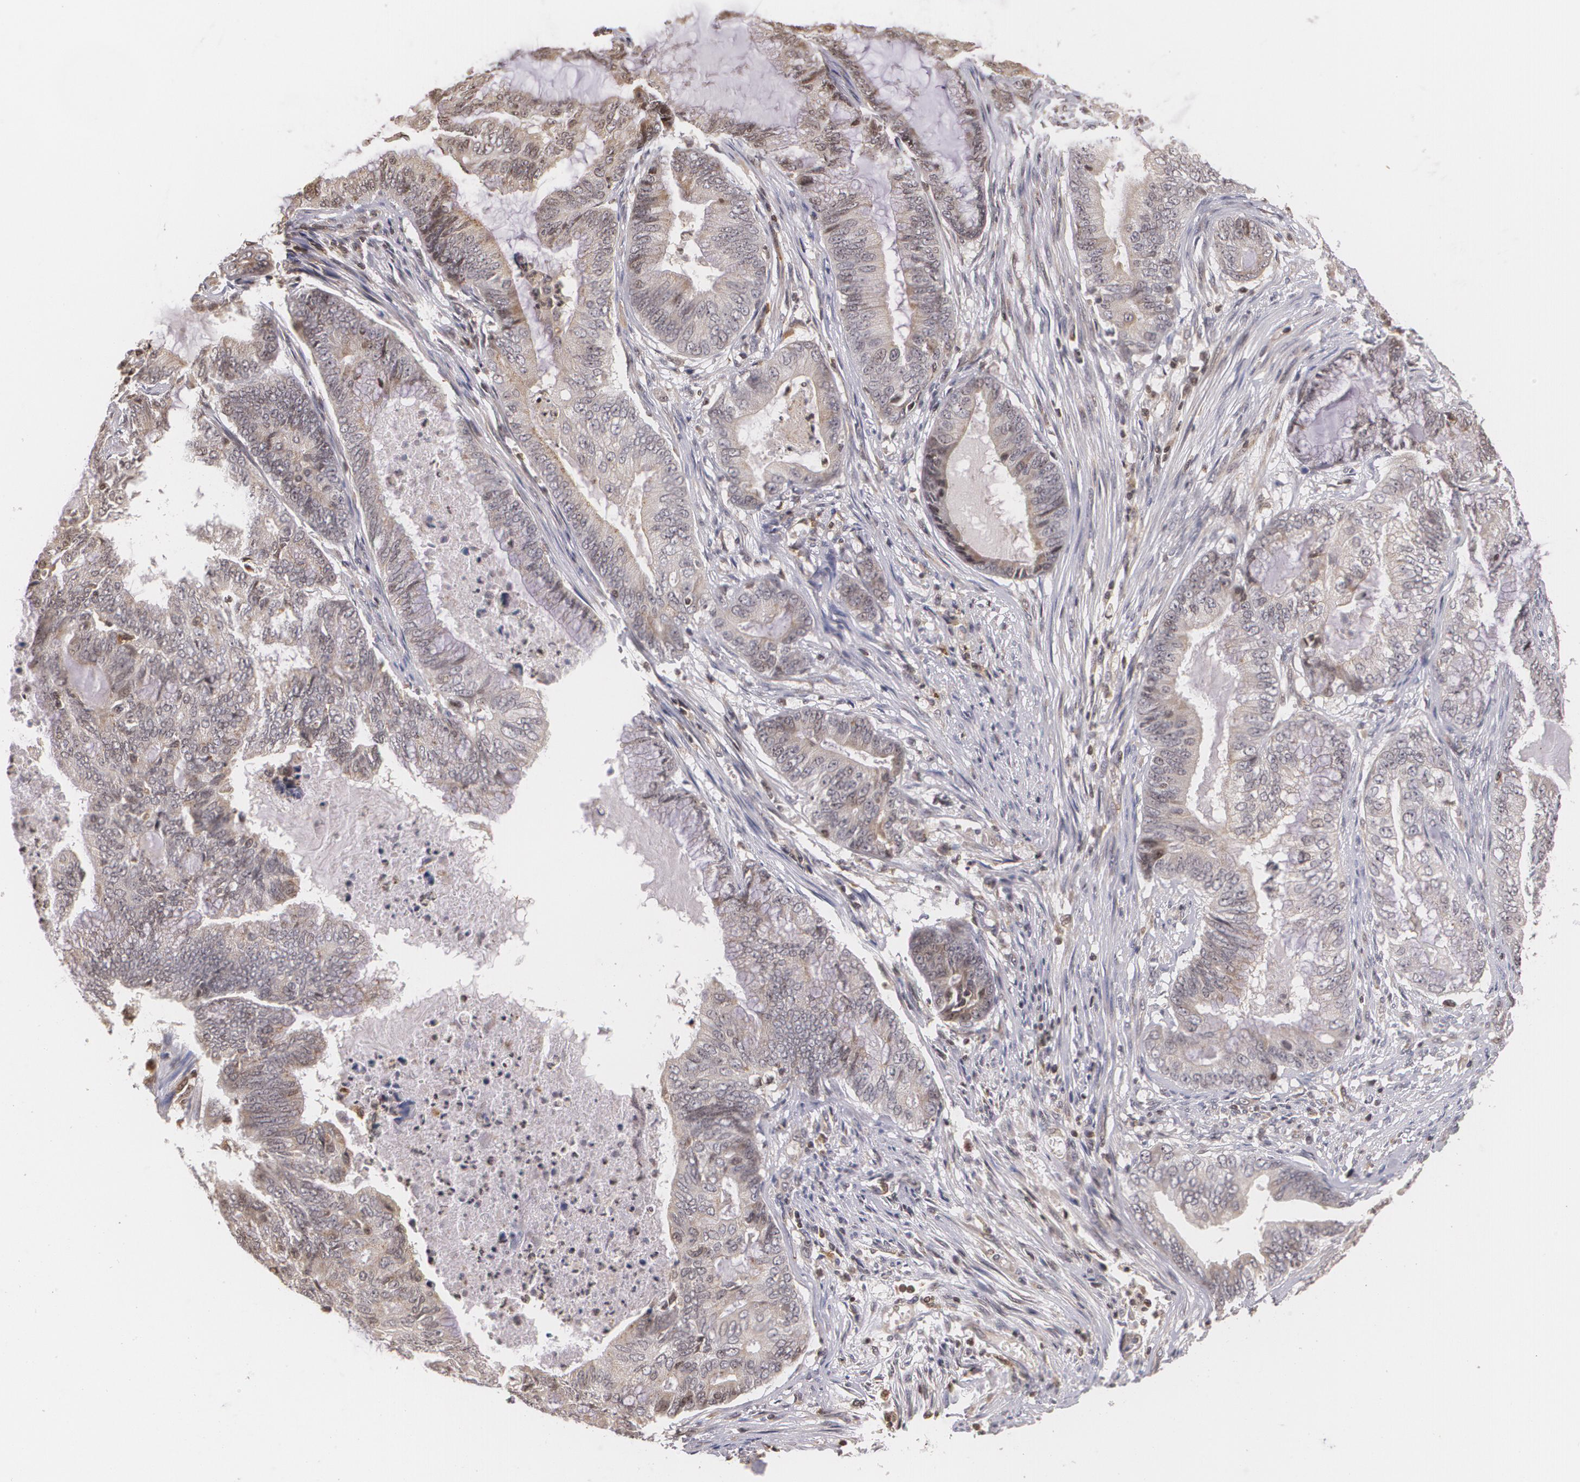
{"staining": {"intensity": "weak", "quantity": "25%-75%", "location": "cytoplasmic/membranous"}, "tissue": "endometrial cancer", "cell_type": "Tumor cells", "image_type": "cancer", "snomed": [{"axis": "morphology", "description": "Adenocarcinoma, NOS"}, {"axis": "topography", "description": "Endometrium"}], "caption": "An immunohistochemistry histopathology image of neoplastic tissue is shown. Protein staining in brown labels weak cytoplasmic/membranous positivity in endometrial adenocarcinoma within tumor cells.", "gene": "VAV3", "patient": {"sex": "female", "age": 63}}